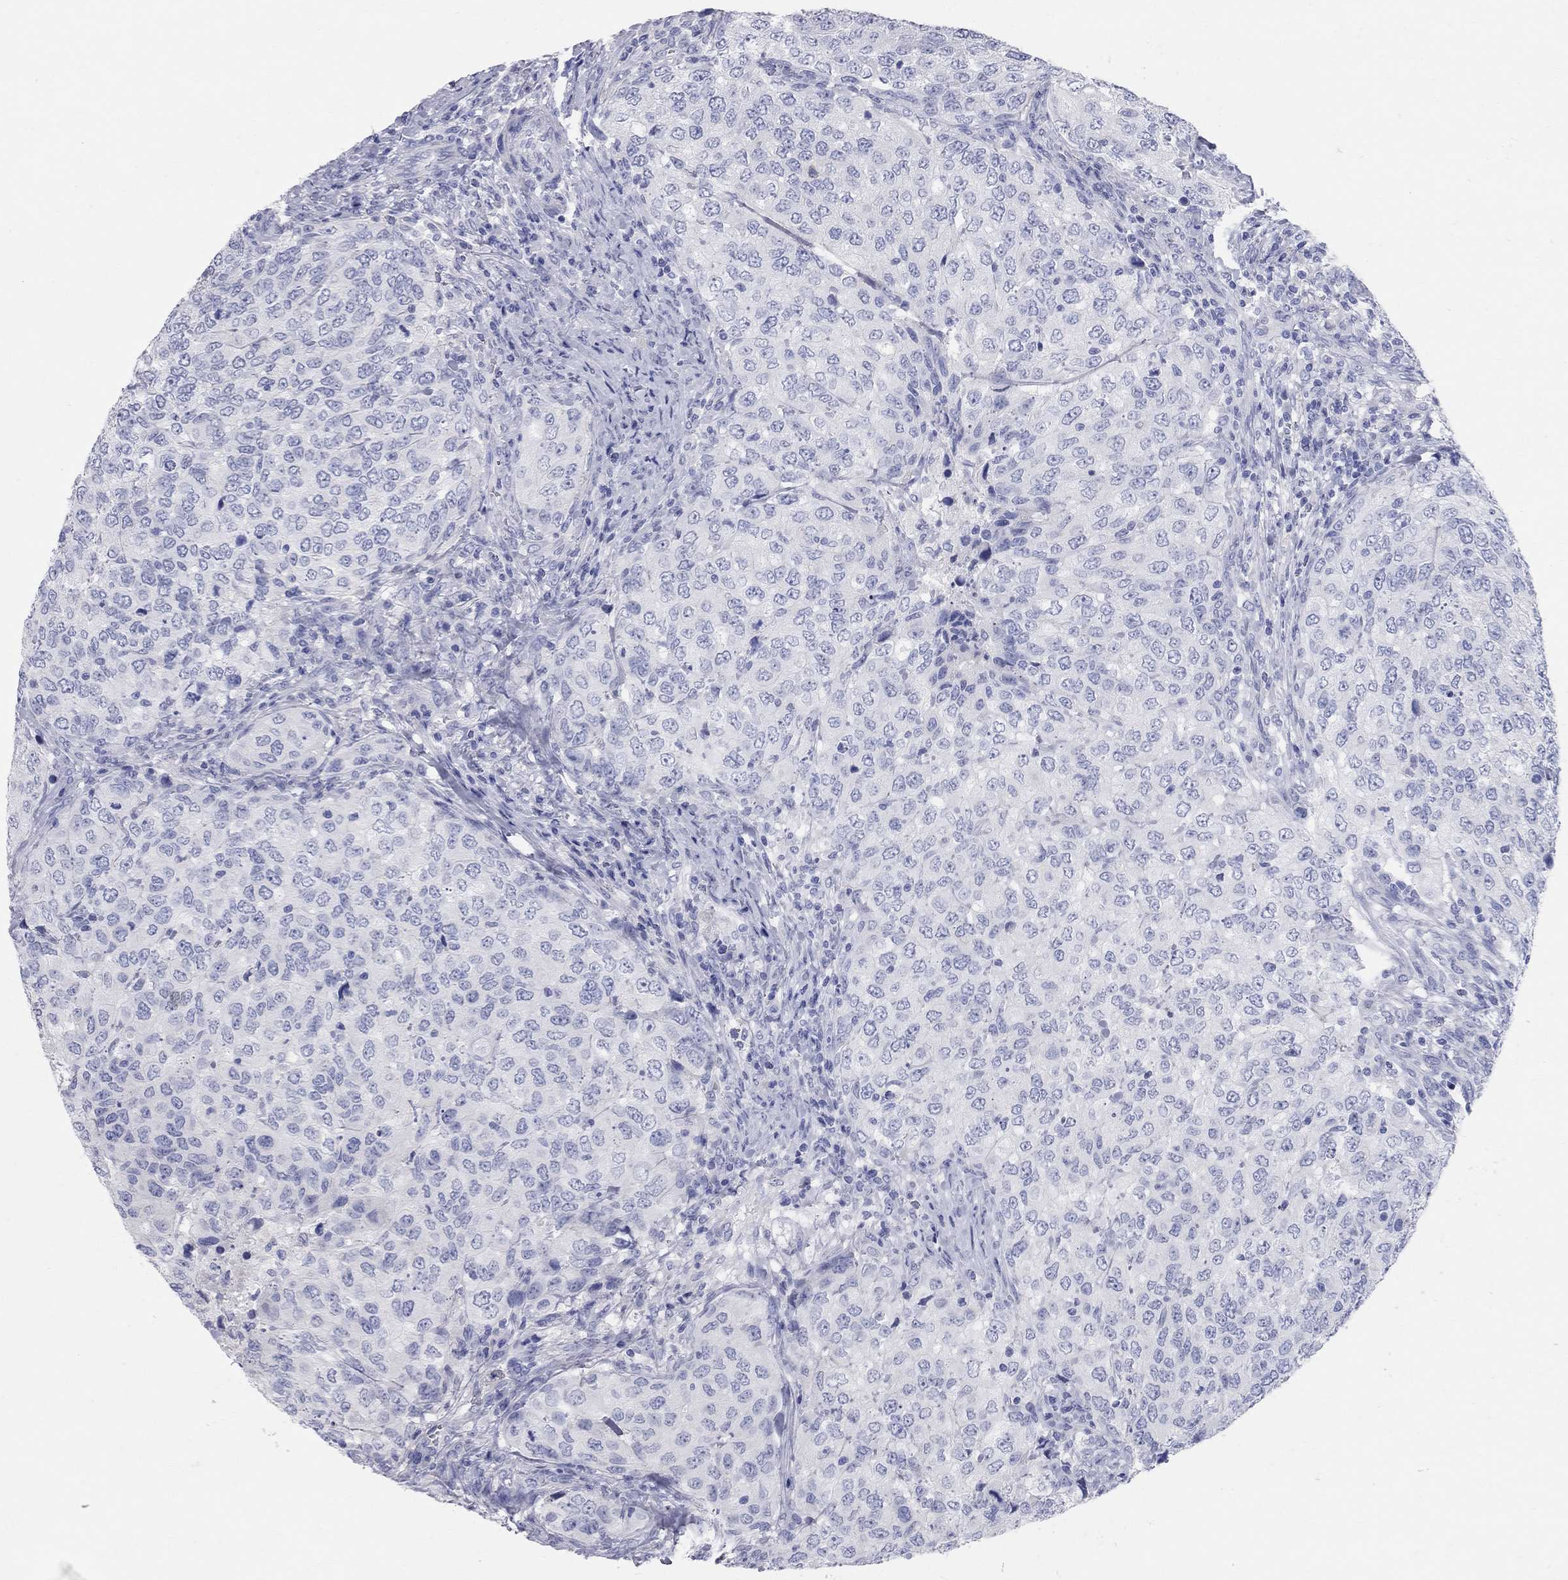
{"staining": {"intensity": "negative", "quantity": "none", "location": "none"}, "tissue": "urothelial cancer", "cell_type": "Tumor cells", "image_type": "cancer", "snomed": [{"axis": "morphology", "description": "Urothelial carcinoma, High grade"}, {"axis": "topography", "description": "Urinary bladder"}], "caption": "Tumor cells are negative for brown protein staining in high-grade urothelial carcinoma.", "gene": "AOX1", "patient": {"sex": "female", "age": 78}}